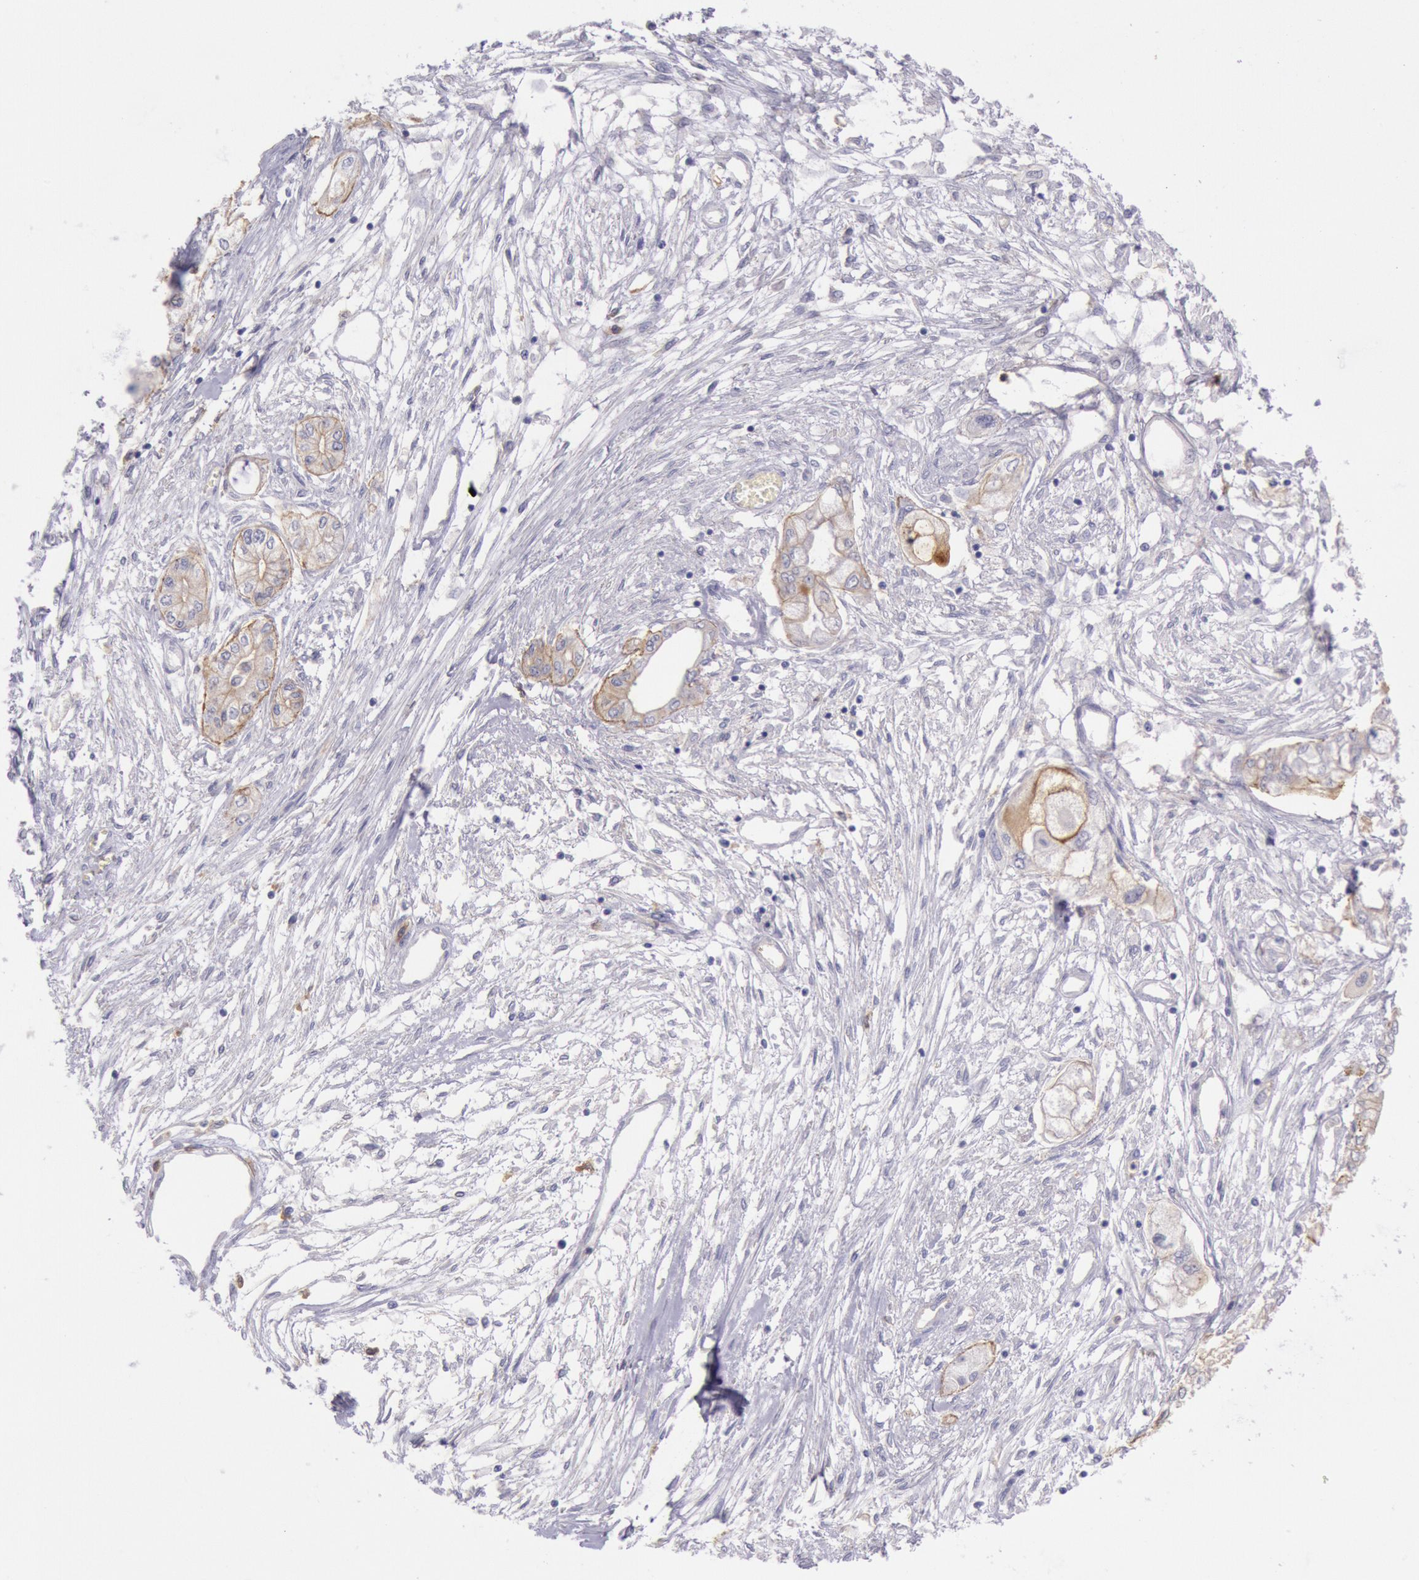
{"staining": {"intensity": "weak", "quantity": "<25%", "location": "cytoplasmic/membranous"}, "tissue": "pancreatic cancer", "cell_type": "Tumor cells", "image_type": "cancer", "snomed": [{"axis": "morphology", "description": "Adenocarcinoma, NOS"}, {"axis": "topography", "description": "Pancreas"}], "caption": "Human adenocarcinoma (pancreatic) stained for a protein using immunohistochemistry (IHC) reveals no positivity in tumor cells.", "gene": "LYN", "patient": {"sex": "male", "age": 79}}